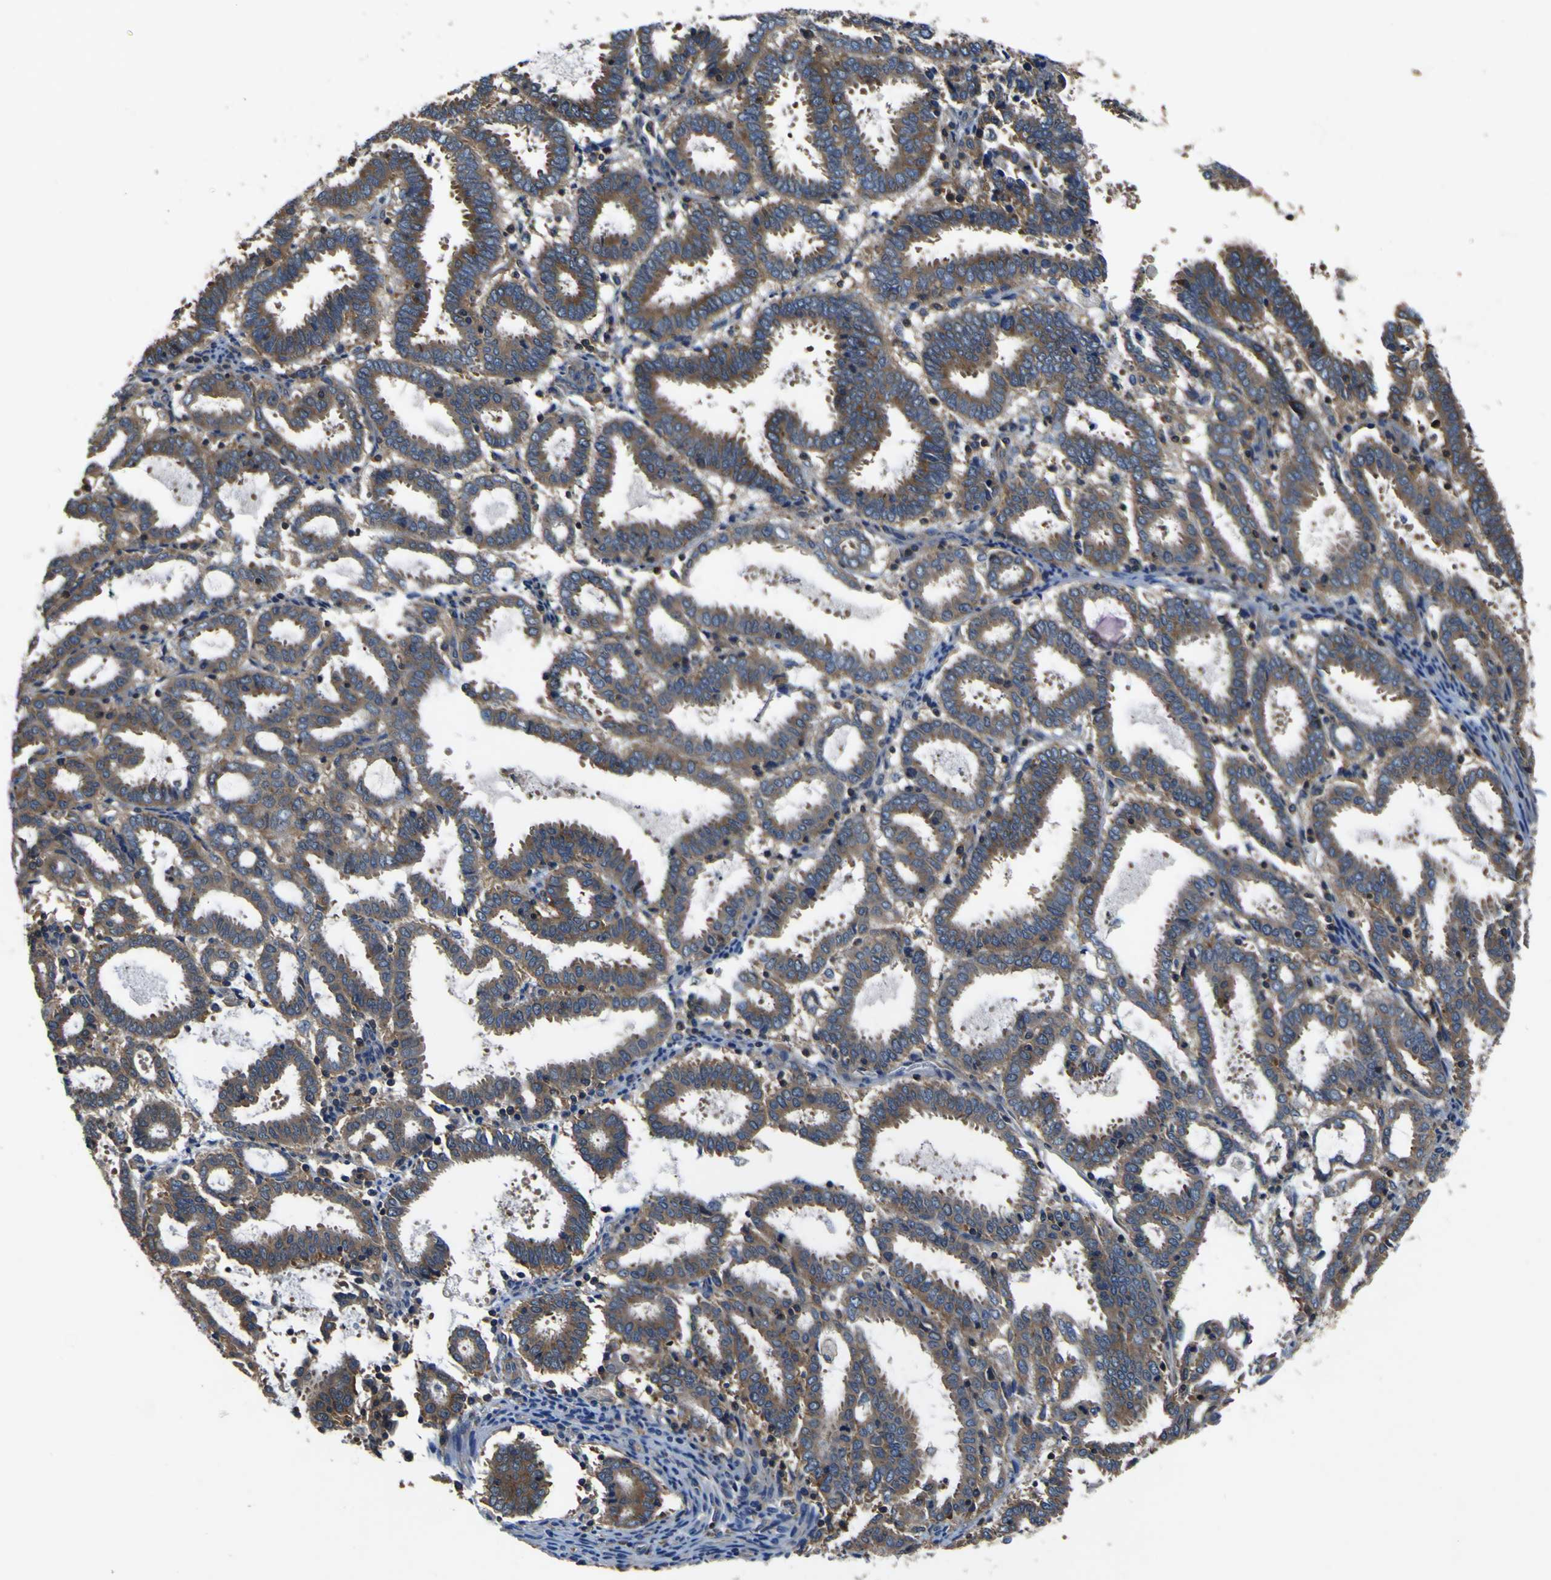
{"staining": {"intensity": "moderate", "quantity": ">75%", "location": "cytoplasmic/membranous"}, "tissue": "endometrial cancer", "cell_type": "Tumor cells", "image_type": "cancer", "snomed": [{"axis": "morphology", "description": "Adenocarcinoma, NOS"}, {"axis": "topography", "description": "Uterus"}], "caption": "Endometrial cancer (adenocarcinoma) stained with DAB immunohistochemistry exhibits medium levels of moderate cytoplasmic/membranous expression in approximately >75% of tumor cells.", "gene": "CNR2", "patient": {"sex": "female", "age": 83}}